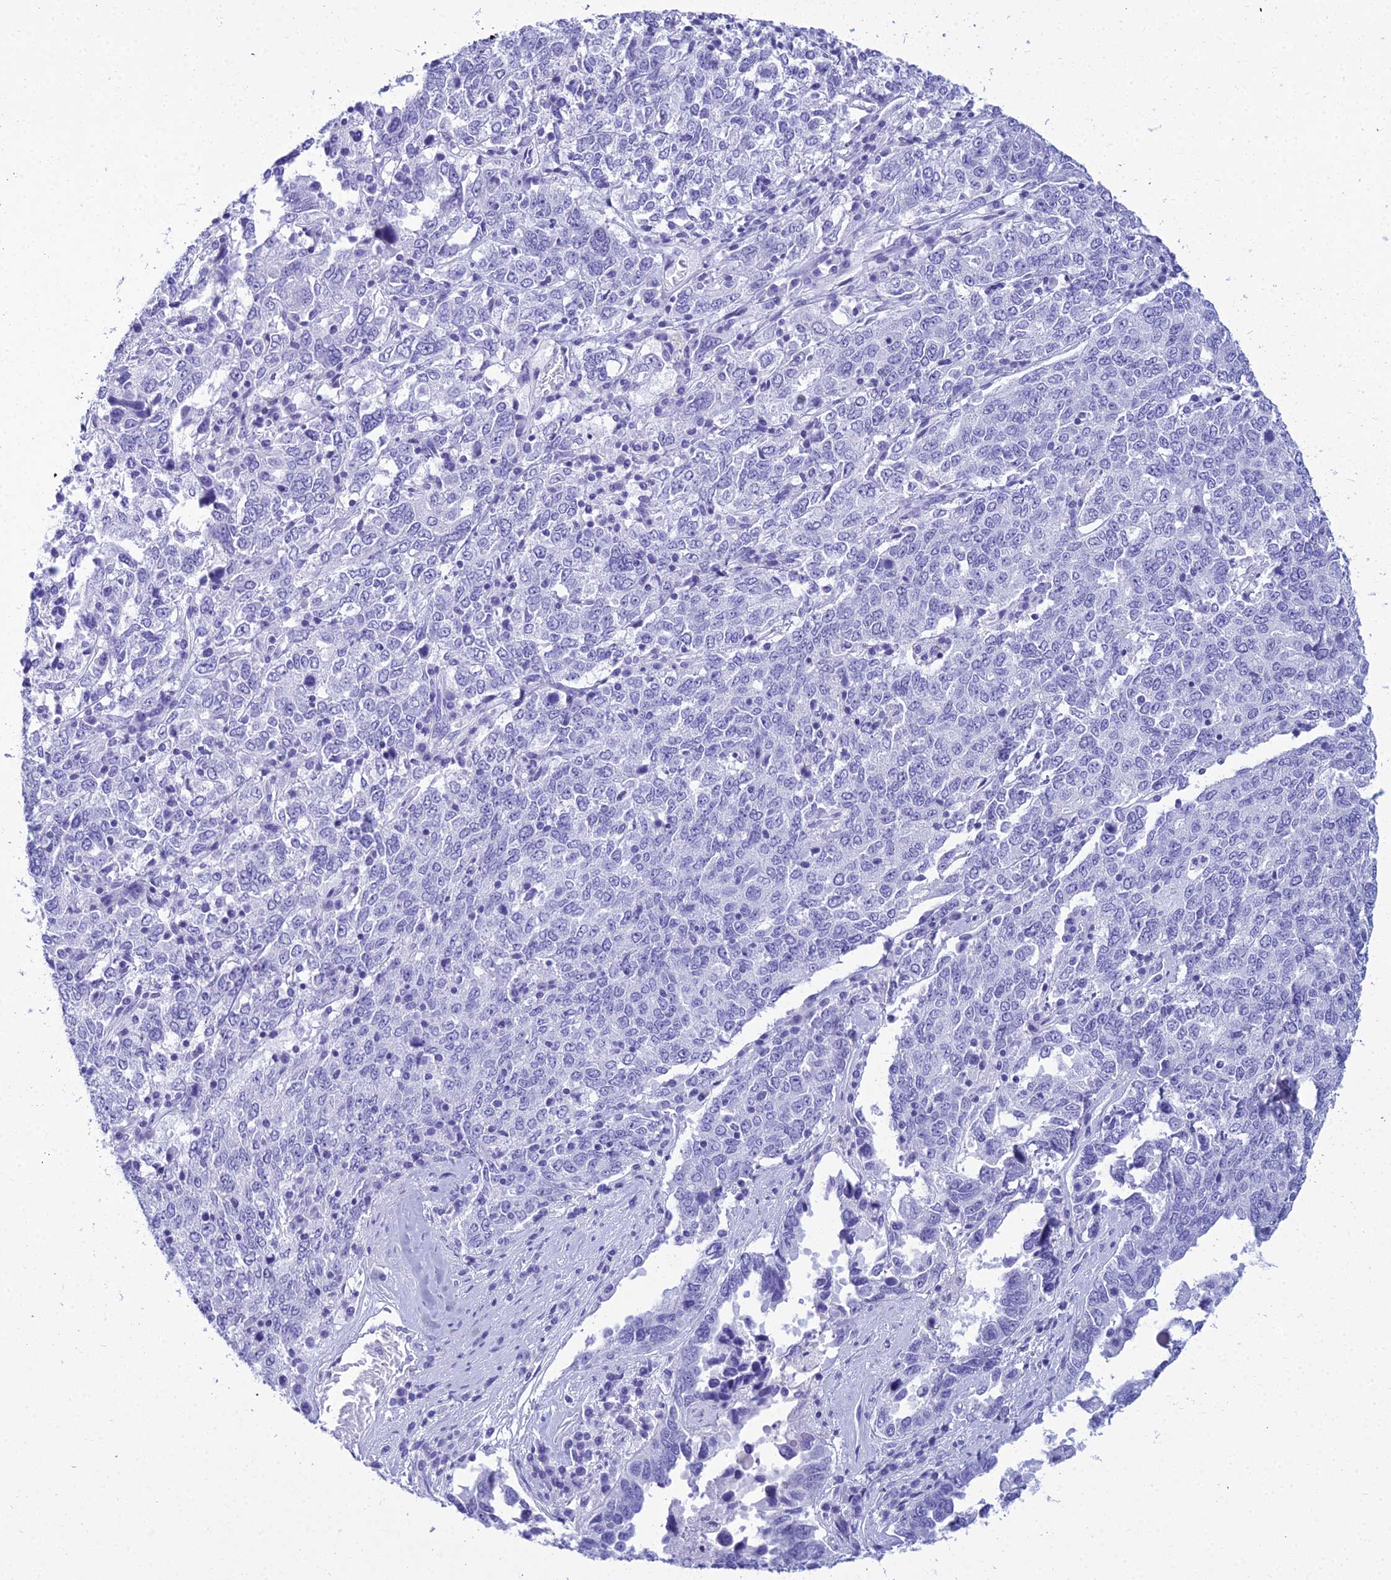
{"staining": {"intensity": "negative", "quantity": "none", "location": "none"}, "tissue": "ovarian cancer", "cell_type": "Tumor cells", "image_type": "cancer", "snomed": [{"axis": "morphology", "description": "Carcinoma, endometroid"}, {"axis": "topography", "description": "Ovary"}], "caption": "The histopathology image displays no significant staining in tumor cells of endometroid carcinoma (ovarian). (DAB (3,3'-diaminobenzidine) immunohistochemistry (IHC), high magnification).", "gene": "ZNF442", "patient": {"sex": "female", "age": 62}}